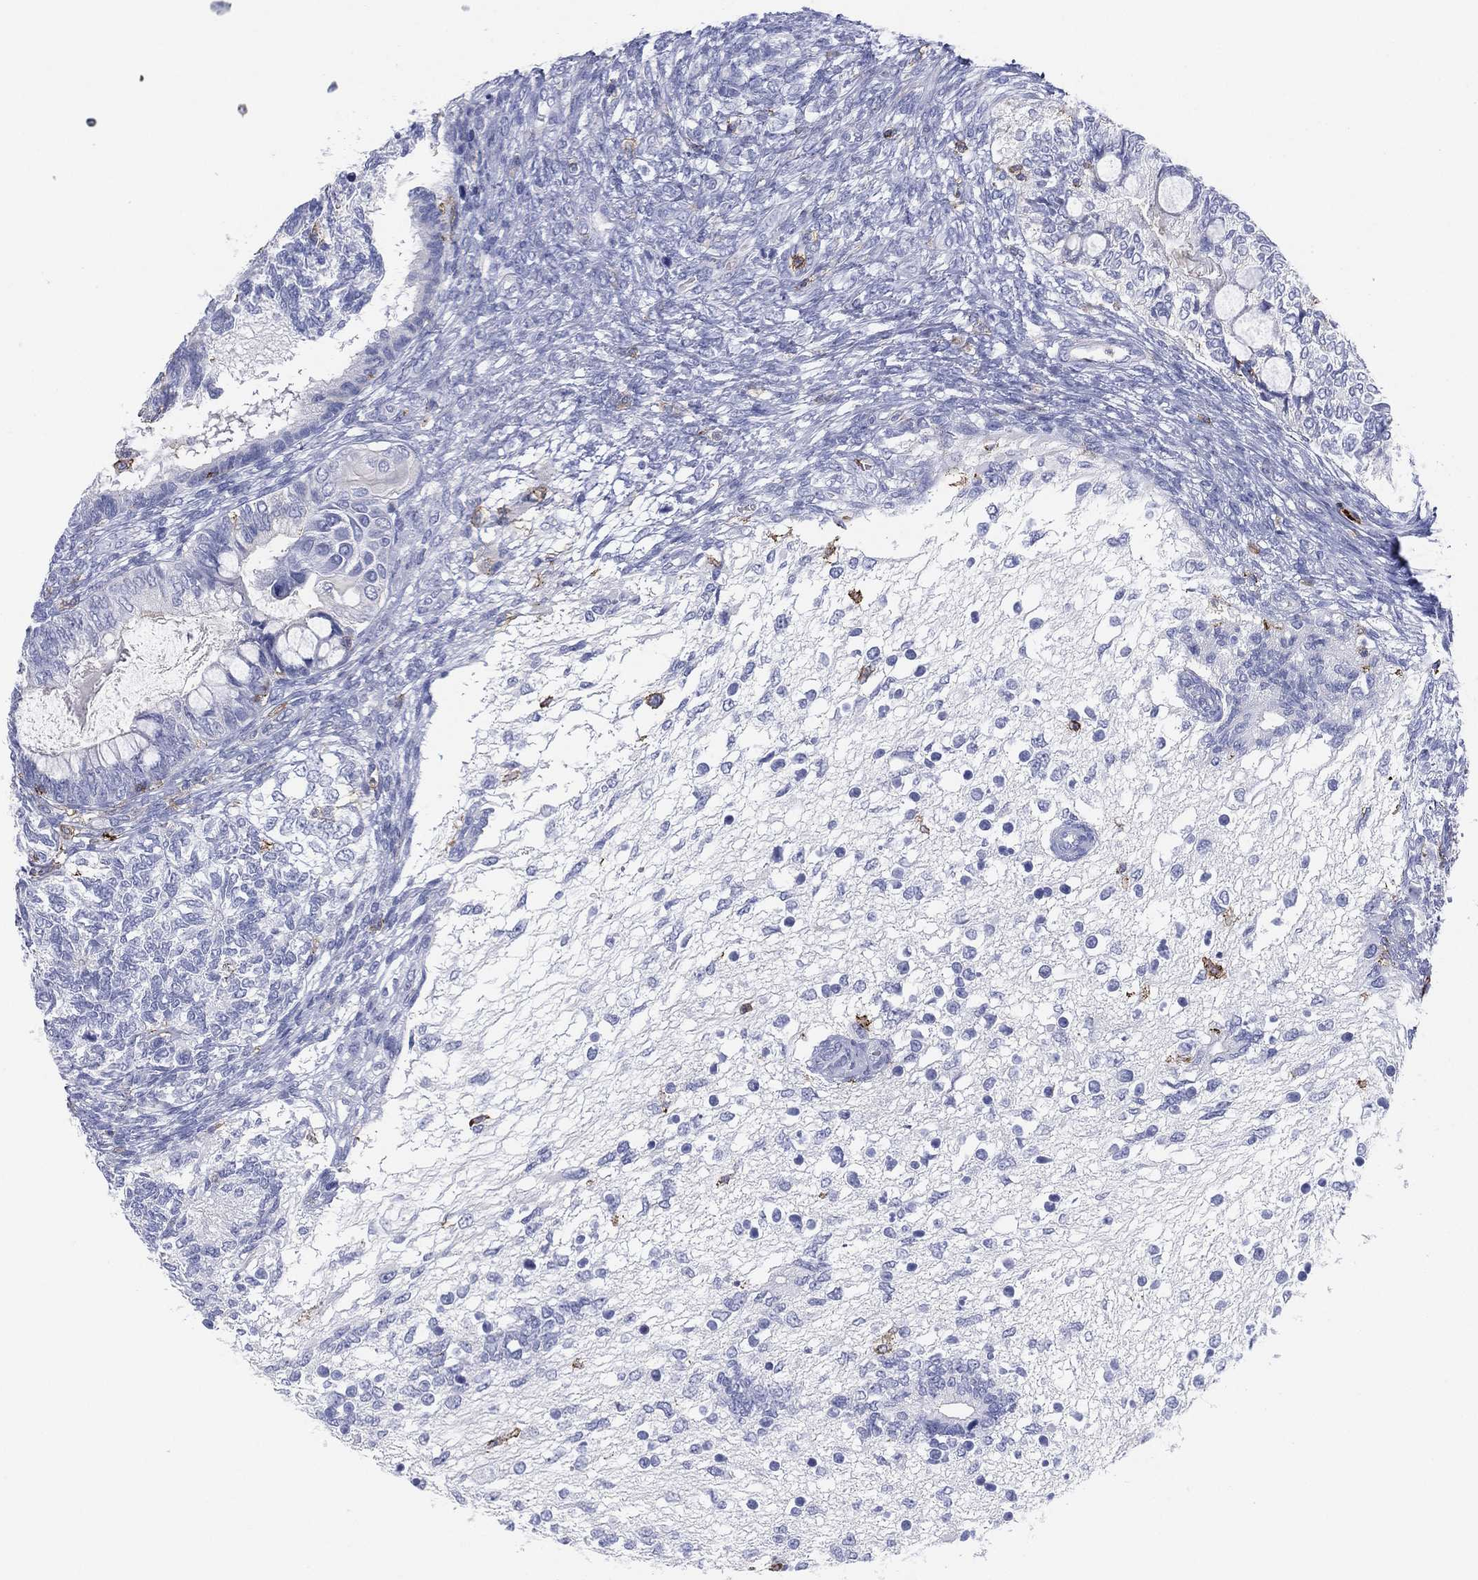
{"staining": {"intensity": "negative", "quantity": "none", "location": "none"}, "tissue": "testis cancer", "cell_type": "Tumor cells", "image_type": "cancer", "snomed": [{"axis": "morphology", "description": "Seminoma, NOS"}, {"axis": "morphology", "description": "Carcinoma, Embryonal, NOS"}, {"axis": "topography", "description": "Testis"}], "caption": "The IHC micrograph has no significant positivity in tumor cells of testis embryonal carcinoma tissue.", "gene": "SELPLG", "patient": {"sex": "male", "age": 41}}